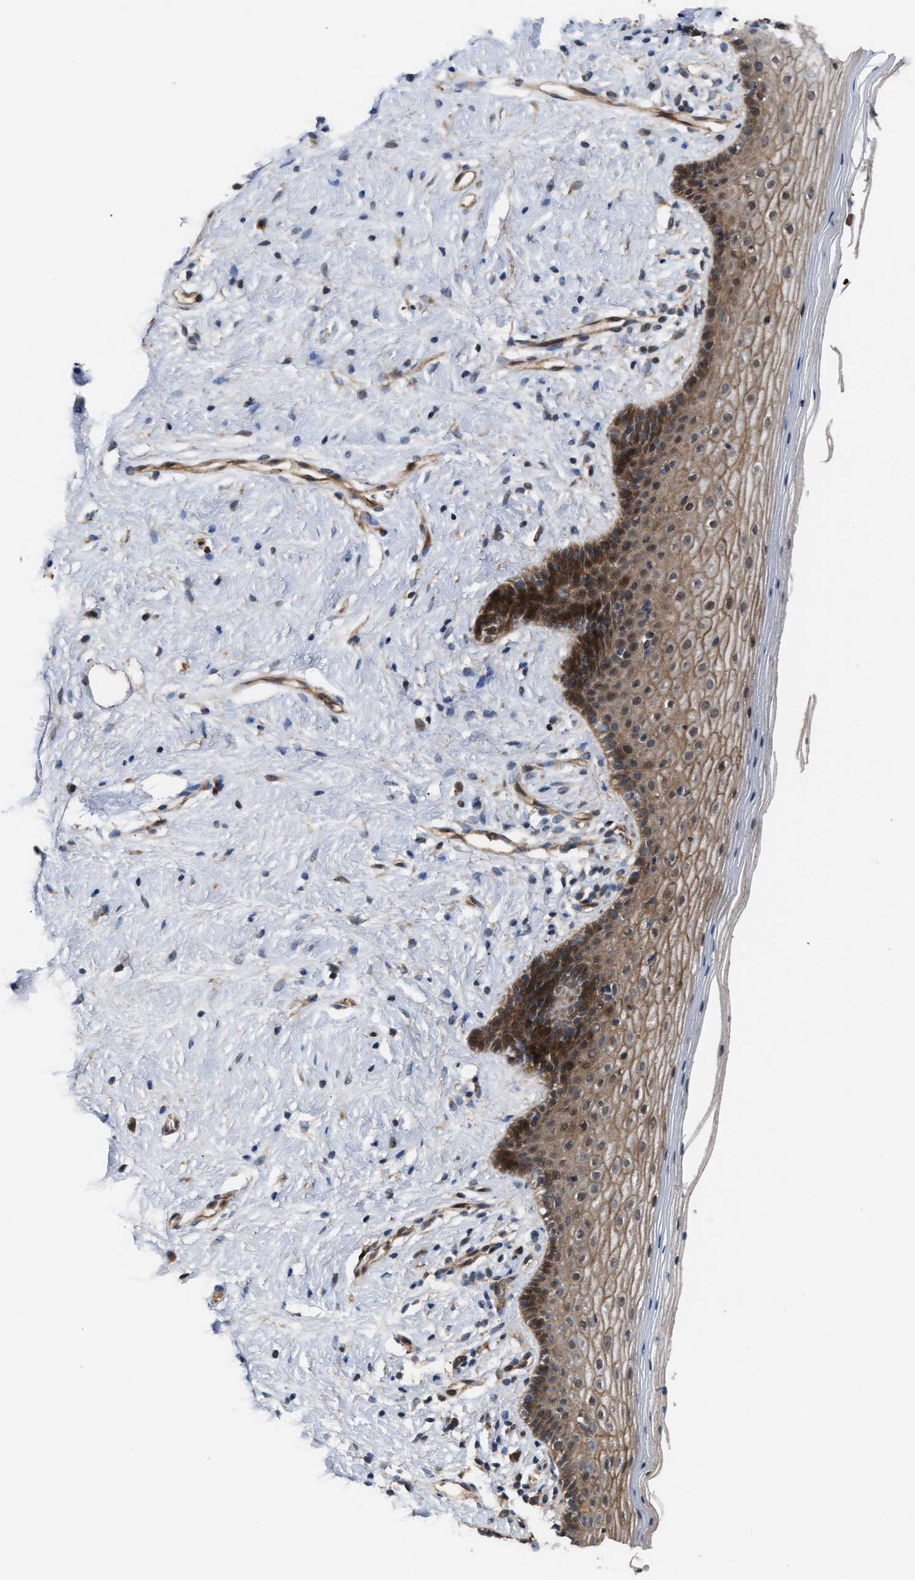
{"staining": {"intensity": "moderate", "quantity": ">75%", "location": "cytoplasmic/membranous"}, "tissue": "vagina", "cell_type": "Squamous epithelial cells", "image_type": "normal", "snomed": [{"axis": "morphology", "description": "Normal tissue, NOS"}, {"axis": "topography", "description": "Vagina"}], "caption": "Immunohistochemistry of normal vagina shows medium levels of moderate cytoplasmic/membranous positivity in about >75% of squamous epithelial cells.", "gene": "STAU1", "patient": {"sex": "female", "age": 44}}